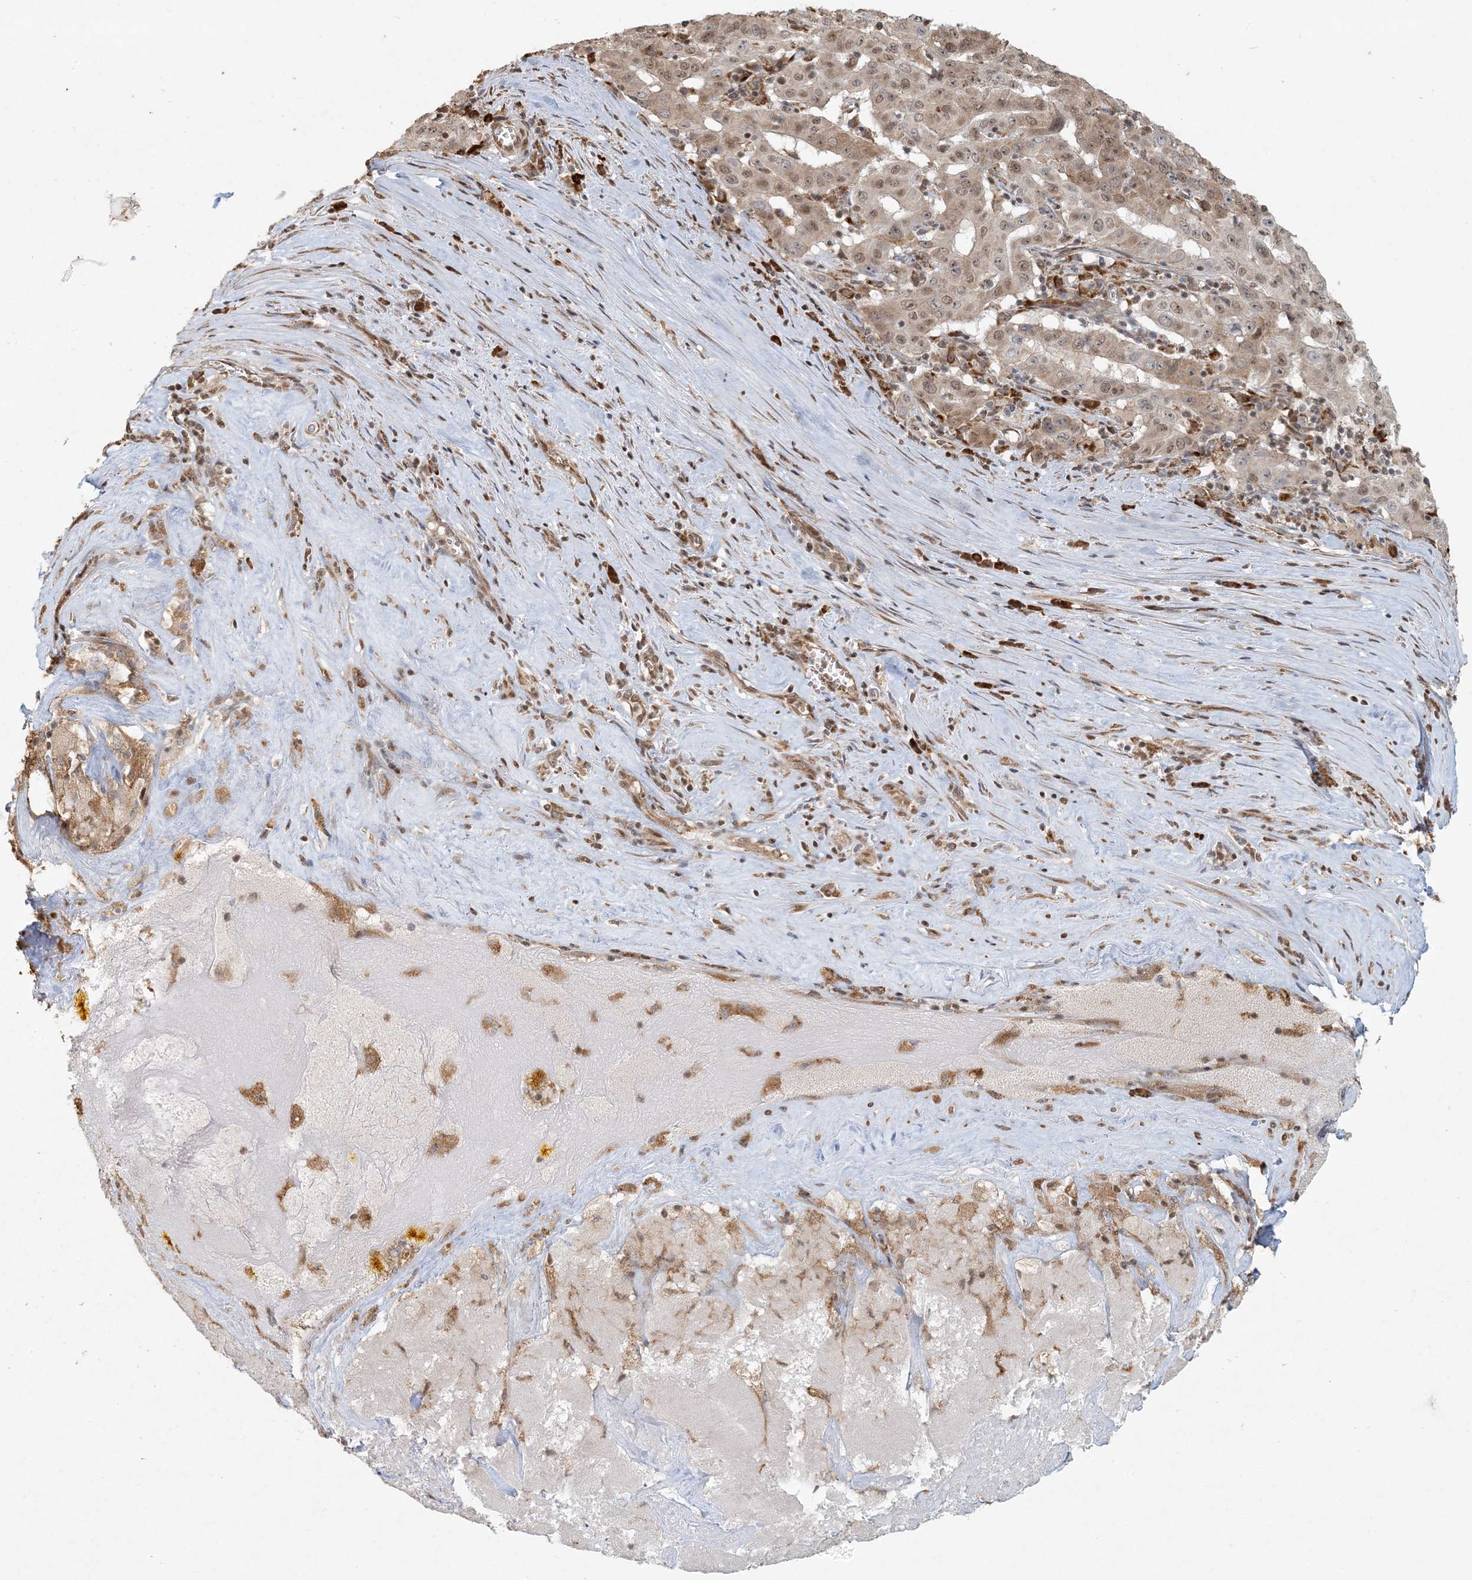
{"staining": {"intensity": "moderate", "quantity": ">75%", "location": "cytoplasmic/membranous,nuclear"}, "tissue": "pancreatic cancer", "cell_type": "Tumor cells", "image_type": "cancer", "snomed": [{"axis": "morphology", "description": "Adenocarcinoma, NOS"}, {"axis": "topography", "description": "Pancreas"}], "caption": "Immunohistochemistry (DAB) staining of human pancreatic adenocarcinoma exhibits moderate cytoplasmic/membranous and nuclear protein staining in approximately >75% of tumor cells.", "gene": "AK9", "patient": {"sex": "male", "age": 63}}